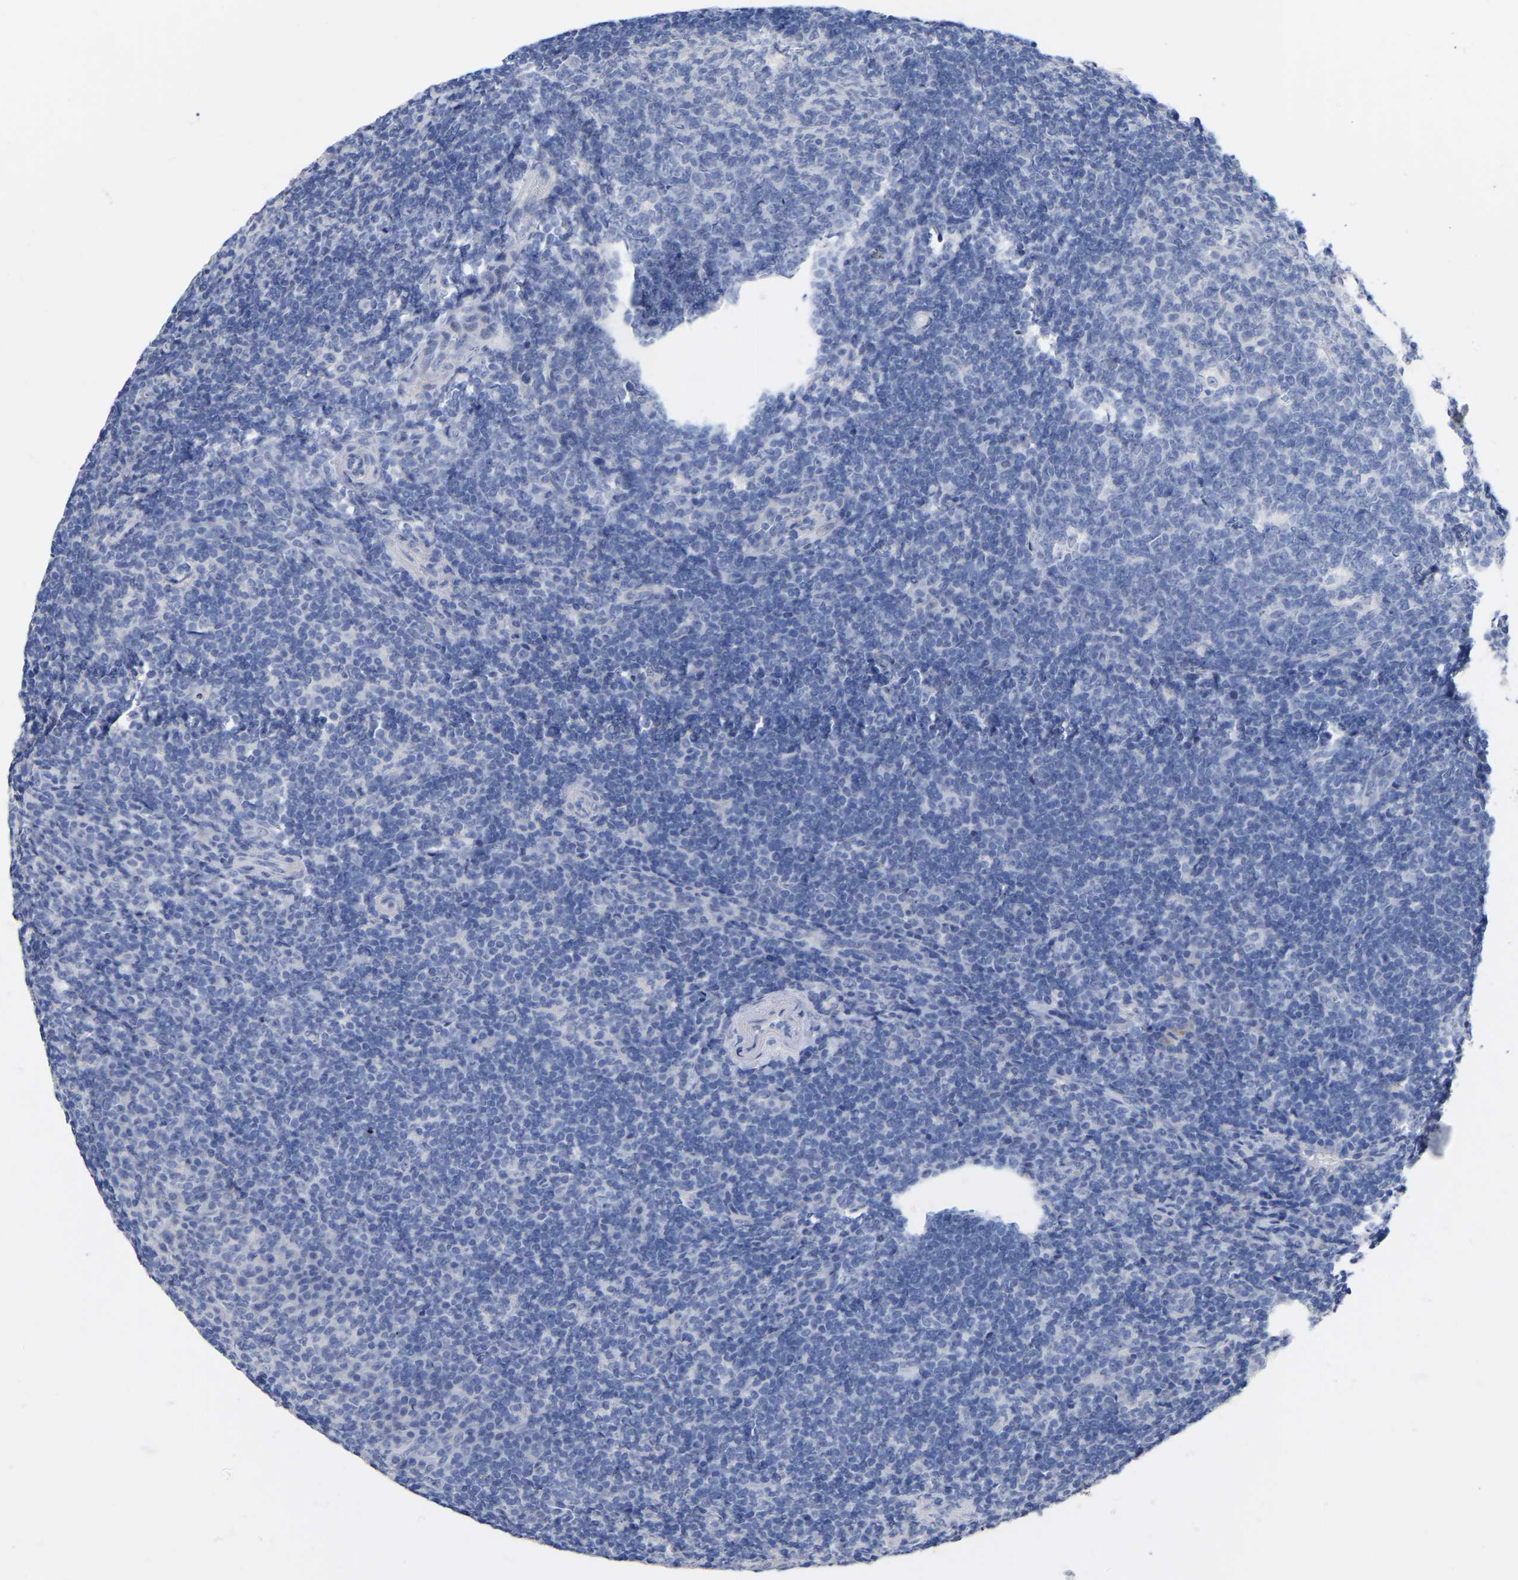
{"staining": {"intensity": "negative", "quantity": "none", "location": "none"}, "tissue": "tonsil", "cell_type": "Germinal center cells", "image_type": "normal", "snomed": [{"axis": "morphology", "description": "Normal tissue, NOS"}, {"axis": "topography", "description": "Tonsil"}], "caption": "Immunohistochemistry of benign human tonsil reveals no expression in germinal center cells. (DAB IHC with hematoxylin counter stain).", "gene": "ANXA13", "patient": {"sex": "male", "age": 37}}